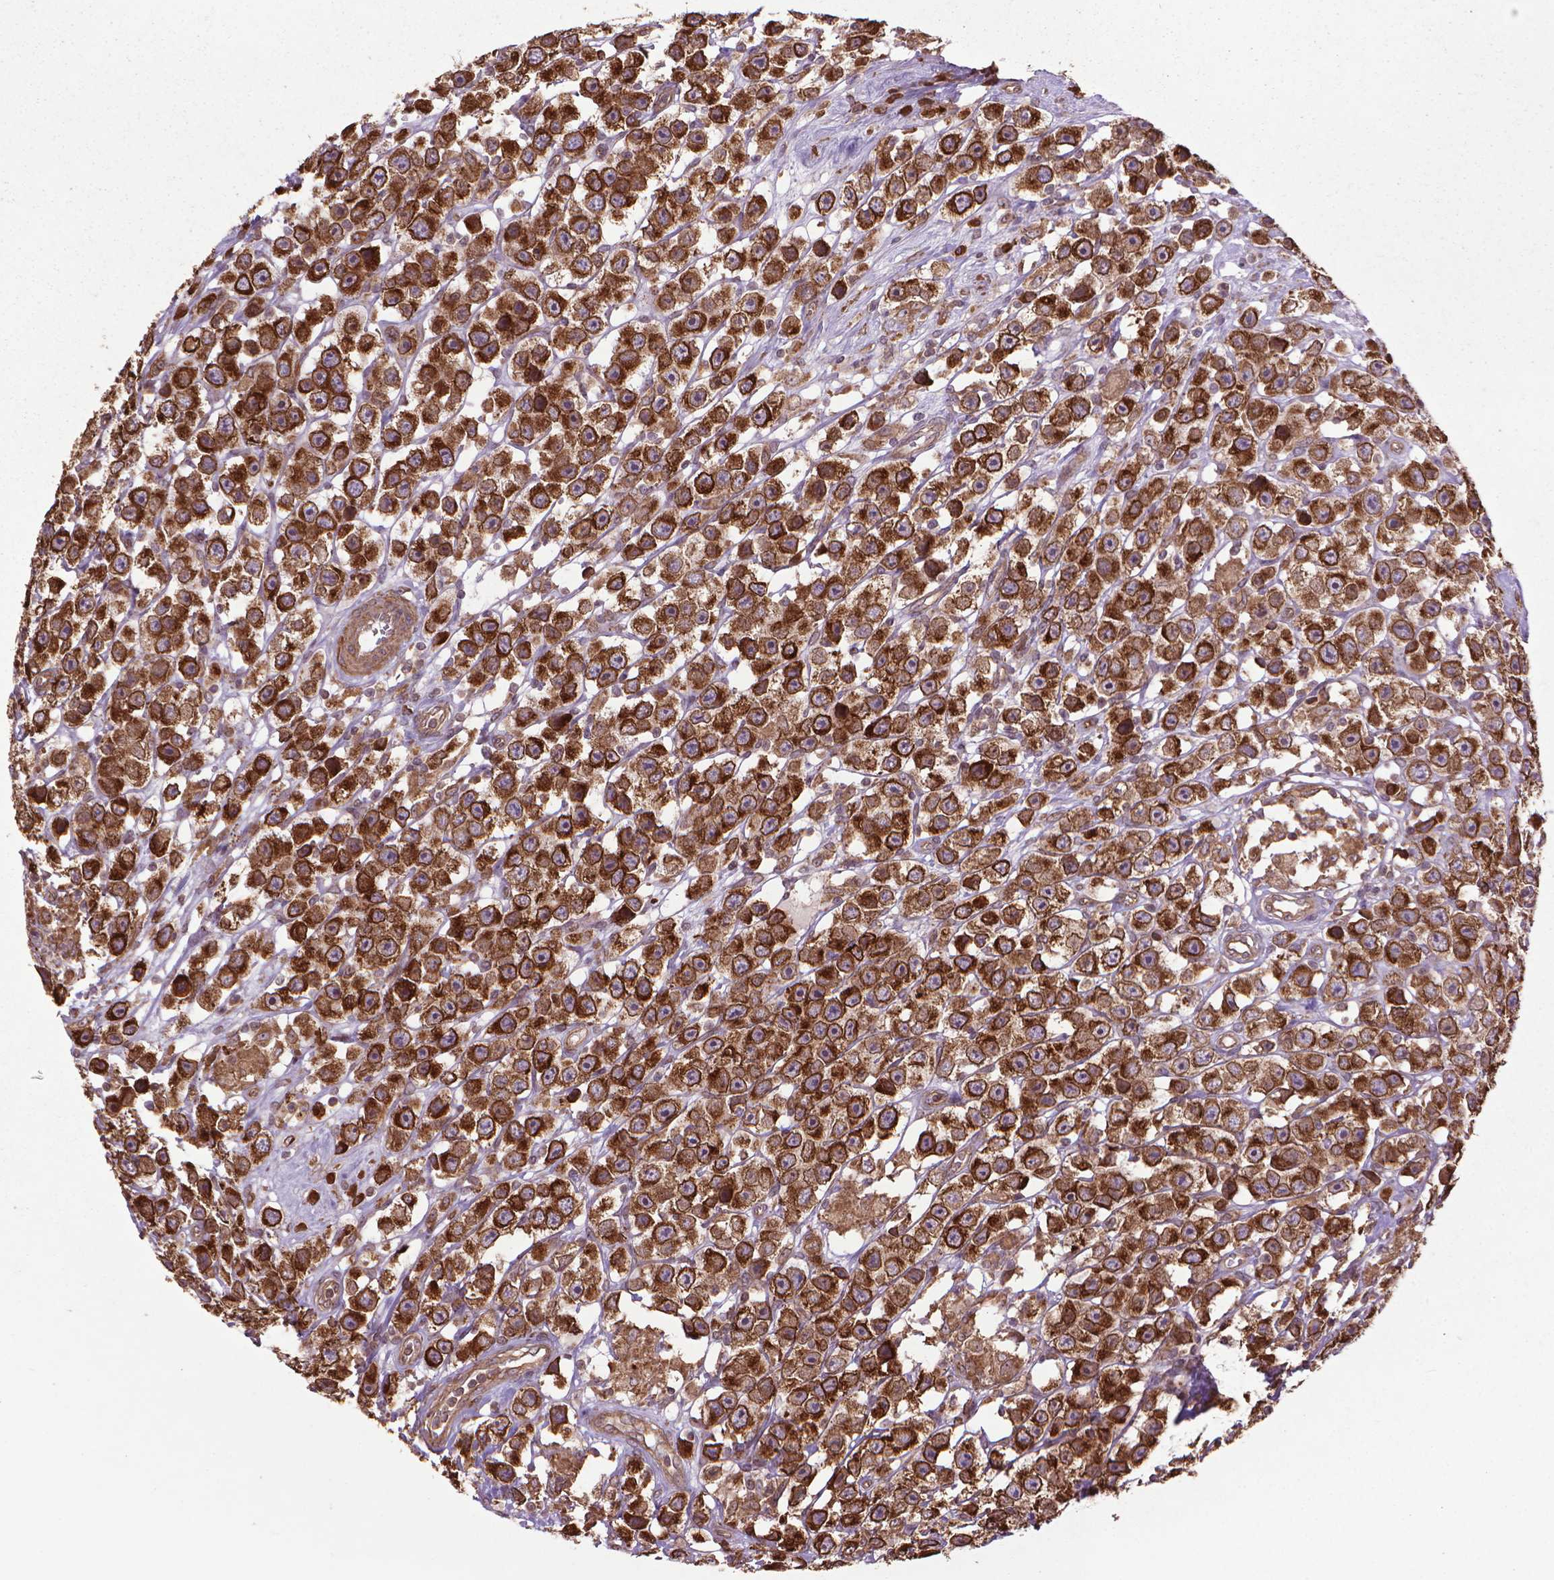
{"staining": {"intensity": "strong", "quantity": ">75%", "location": "cytoplasmic/membranous"}, "tissue": "testis cancer", "cell_type": "Tumor cells", "image_type": "cancer", "snomed": [{"axis": "morphology", "description": "Seminoma, NOS"}, {"axis": "topography", "description": "Testis"}], "caption": "Tumor cells reveal high levels of strong cytoplasmic/membranous expression in about >75% of cells in human testis cancer. (Stains: DAB in brown, nuclei in blue, Microscopy: brightfield microscopy at high magnification).", "gene": "GAS1", "patient": {"sex": "male", "age": 45}}